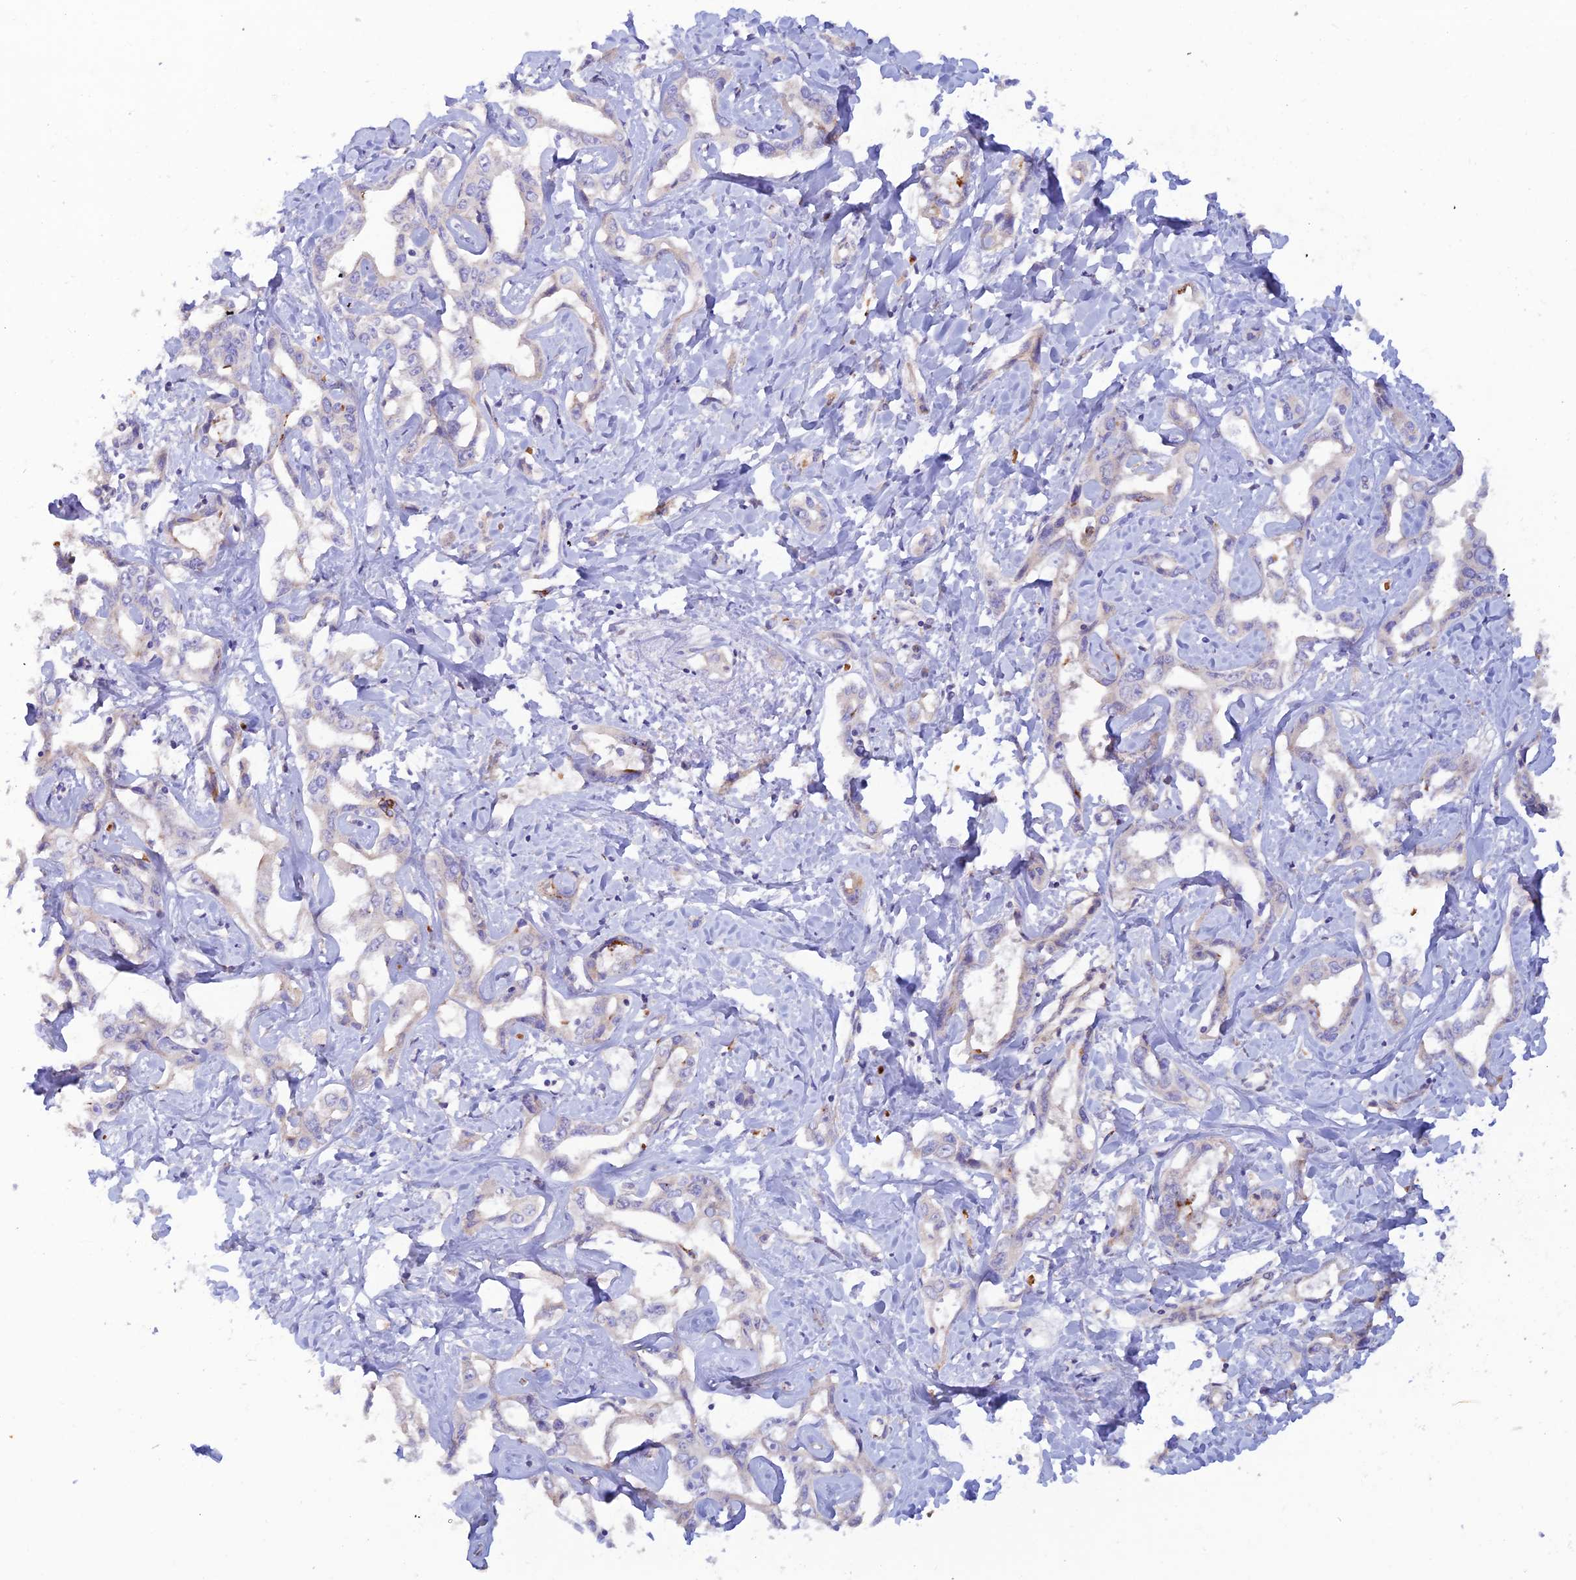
{"staining": {"intensity": "negative", "quantity": "none", "location": "none"}, "tissue": "liver cancer", "cell_type": "Tumor cells", "image_type": "cancer", "snomed": [{"axis": "morphology", "description": "Cholangiocarcinoma"}, {"axis": "topography", "description": "Liver"}], "caption": "Immunohistochemistry (IHC) micrograph of human liver cancer (cholangiocarcinoma) stained for a protein (brown), which shows no positivity in tumor cells. (Stains: DAB (3,3'-diaminobenzidine) IHC with hematoxylin counter stain, Microscopy: brightfield microscopy at high magnification).", "gene": "GMCL1", "patient": {"sex": "male", "age": 59}}